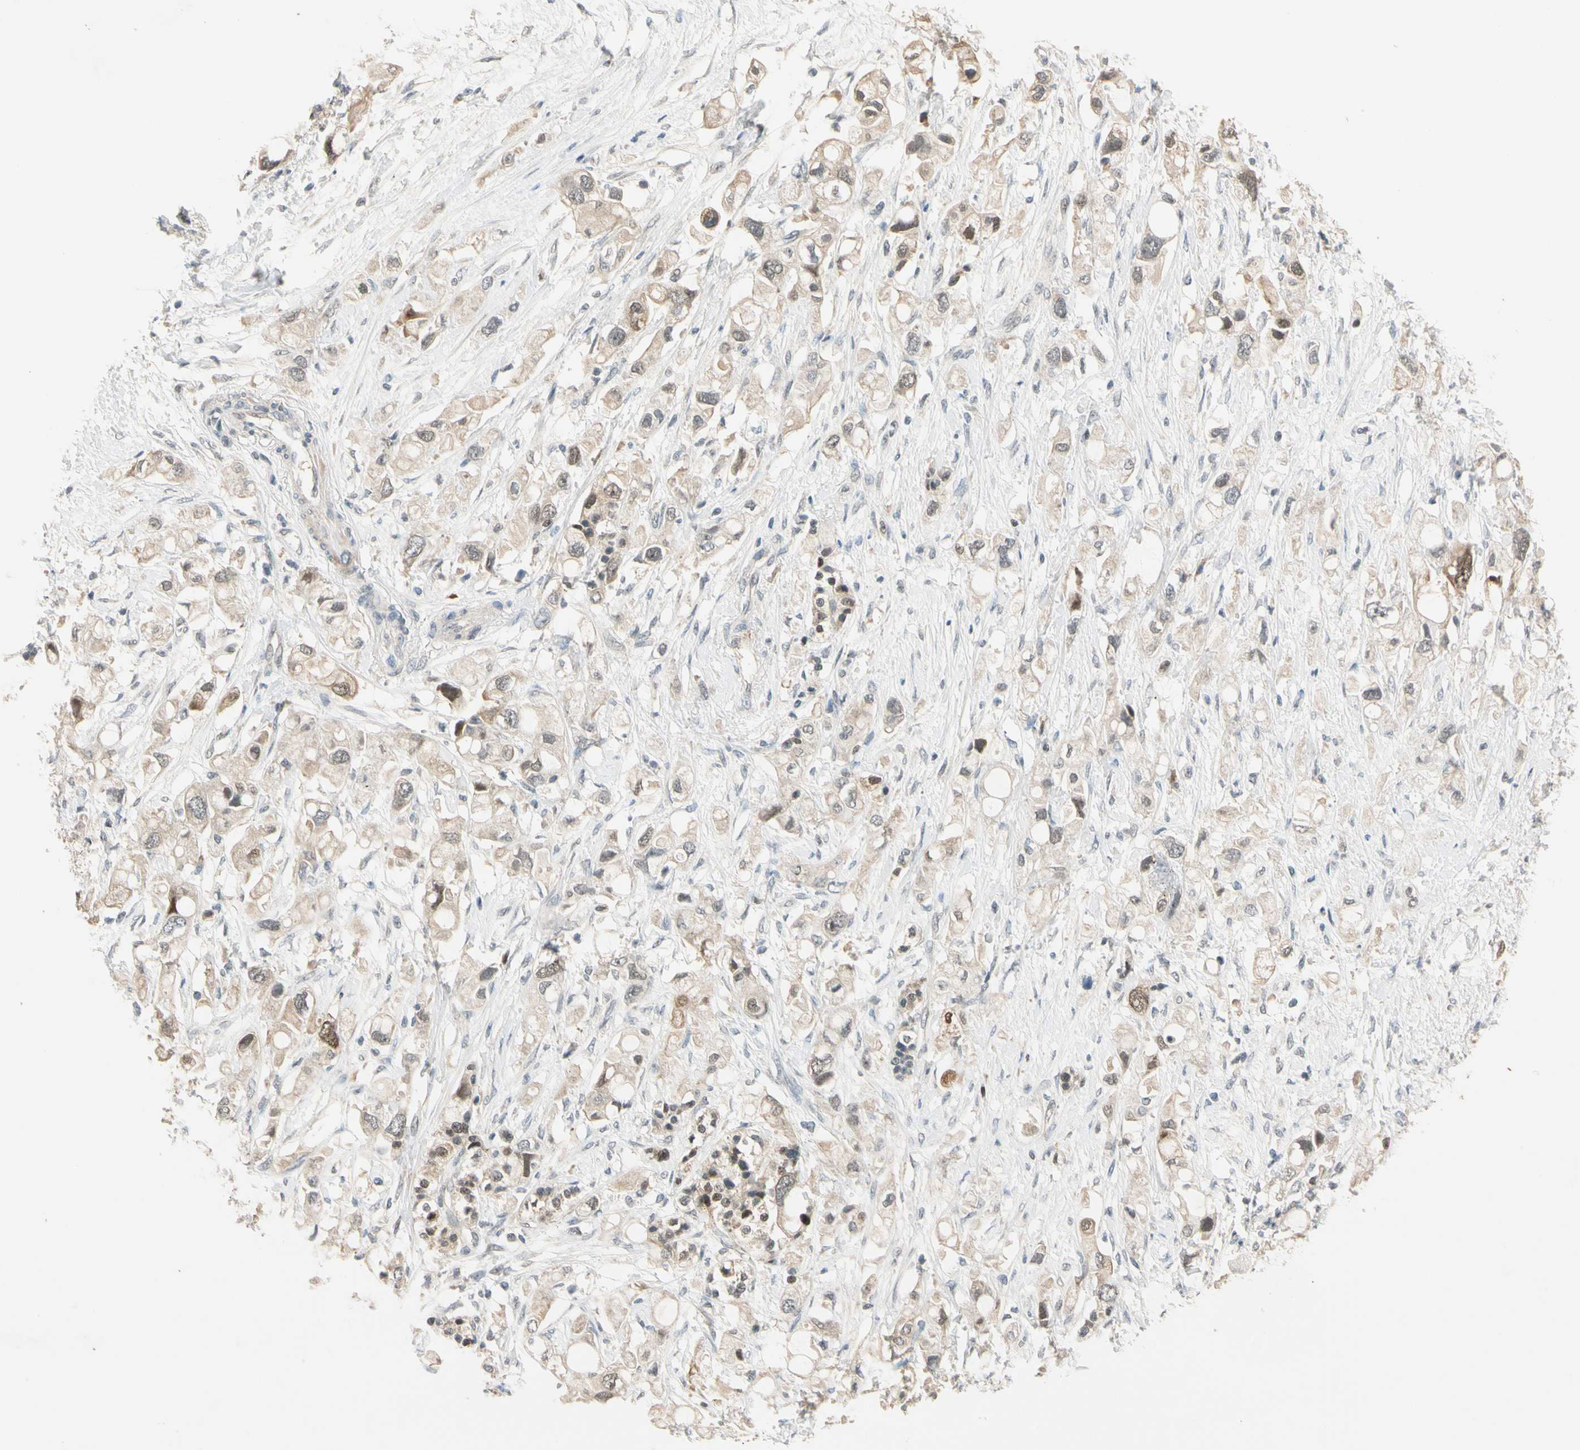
{"staining": {"intensity": "weak", "quantity": ">75%", "location": "cytoplasmic/membranous,nuclear"}, "tissue": "pancreatic cancer", "cell_type": "Tumor cells", "image_type": "cancer", "snomed": [{"axis": "morphology", "description": "Adenocarcinoma, NOS"}, {"axis": "topography", "description": "Pancreas"}], "caption": "Human pancreatic adenocarcinoma stained with a brown dye shows weak cytoplasmic/membranous and nuclear positive positivity in approximately >75% of tumor cells.", "gene": "RIOX2", "patient": {"sex": "female", "age": 56}}